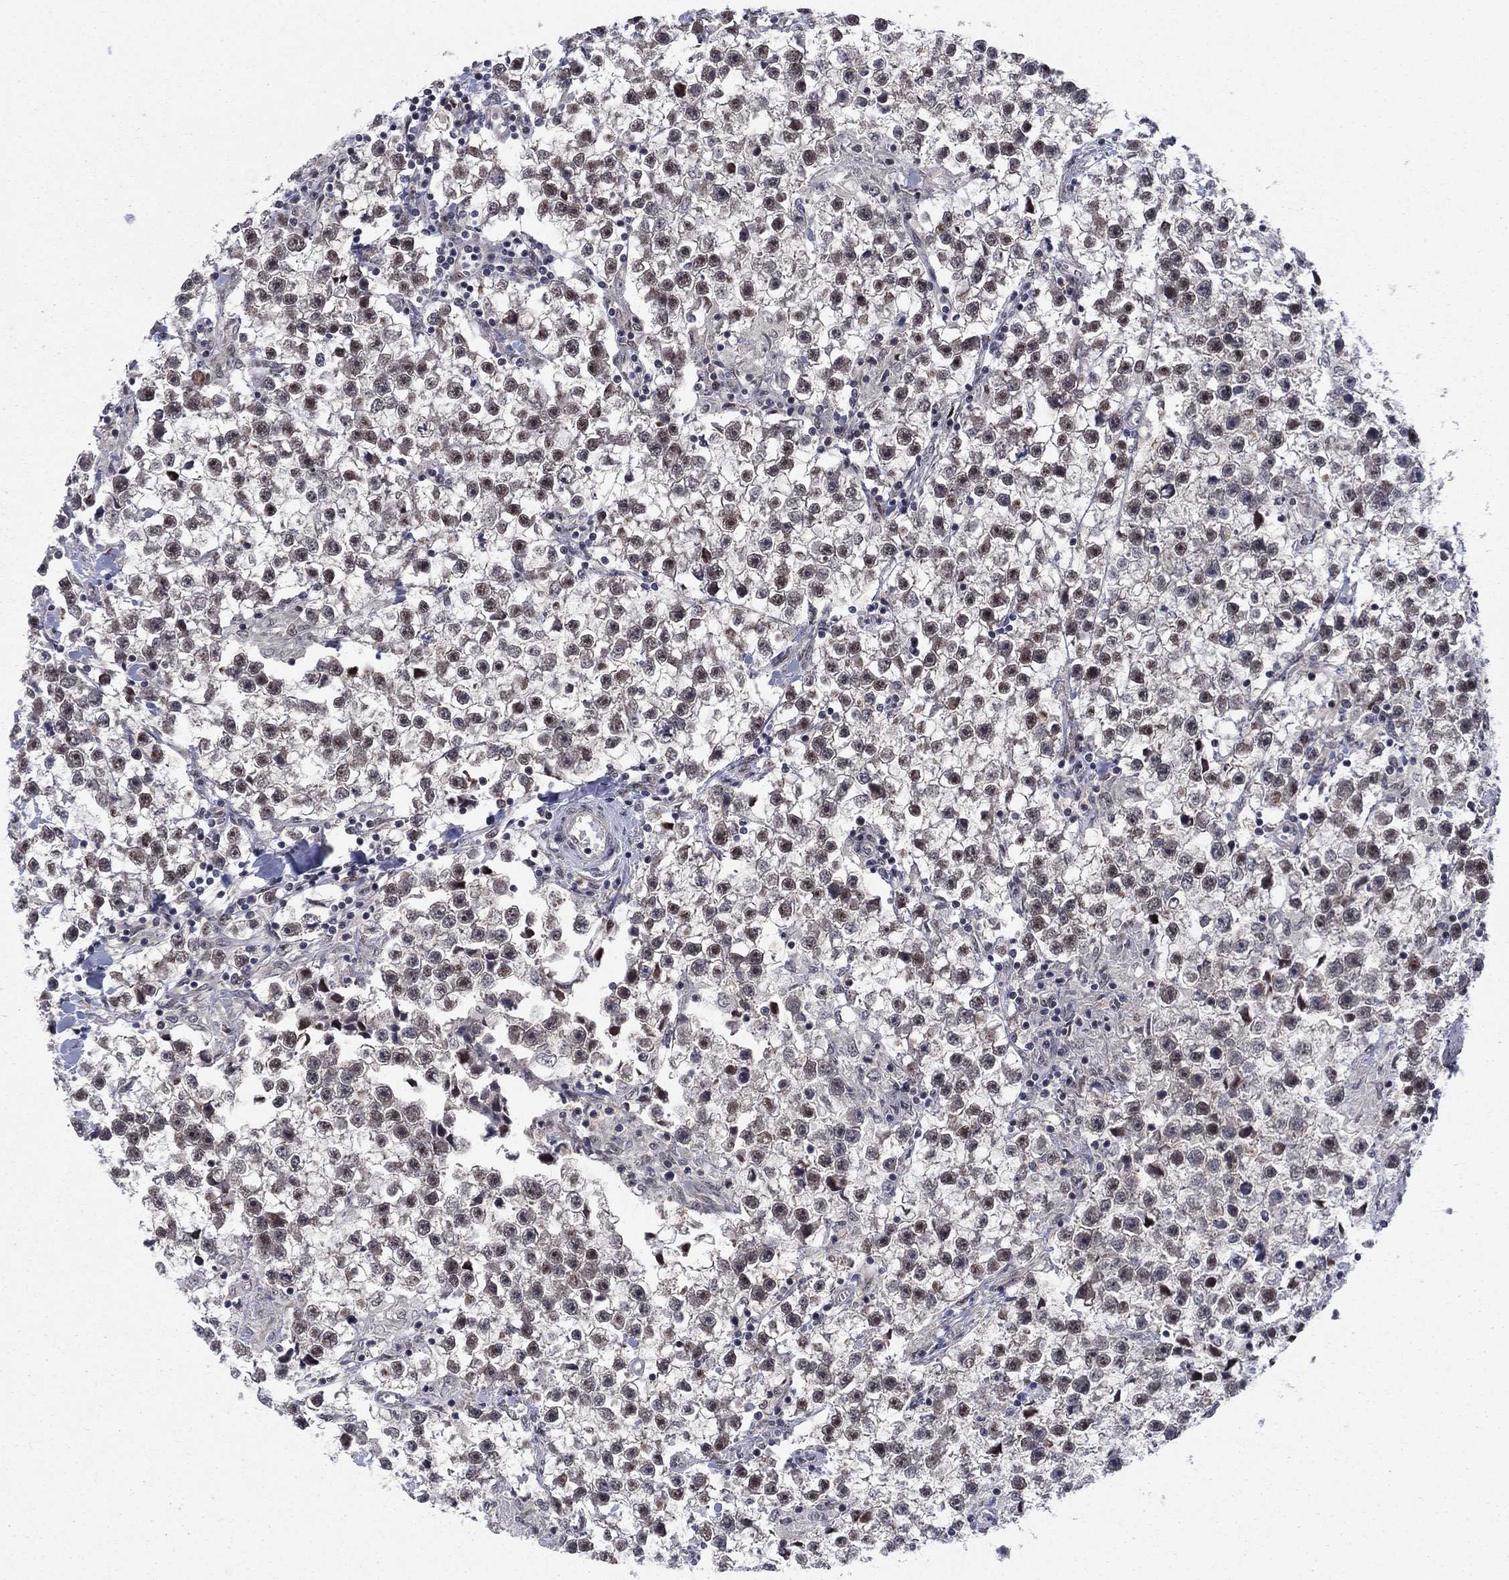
{"staining": {"intensity": "moderate", "quantity": ">75%", "location": "cytoplasmic/membranous"}, "tissue": "testis cancer", "cell_type": "Tumor cells", "image_type": "cancer", "snomed": [{"axis": "morphology", "description": "Seminoma, NOS"}, {"axis": "topography", "description": "Testis"}], "caption": "Seminoma (testis) was stained to show a protein in brown. There is medium levels of moderate cytoplasmic/membranous positivity in approximately >75% of tumor cells.", "gene": "PSMC1", "patient": {"sex": "male", "age": 59}}